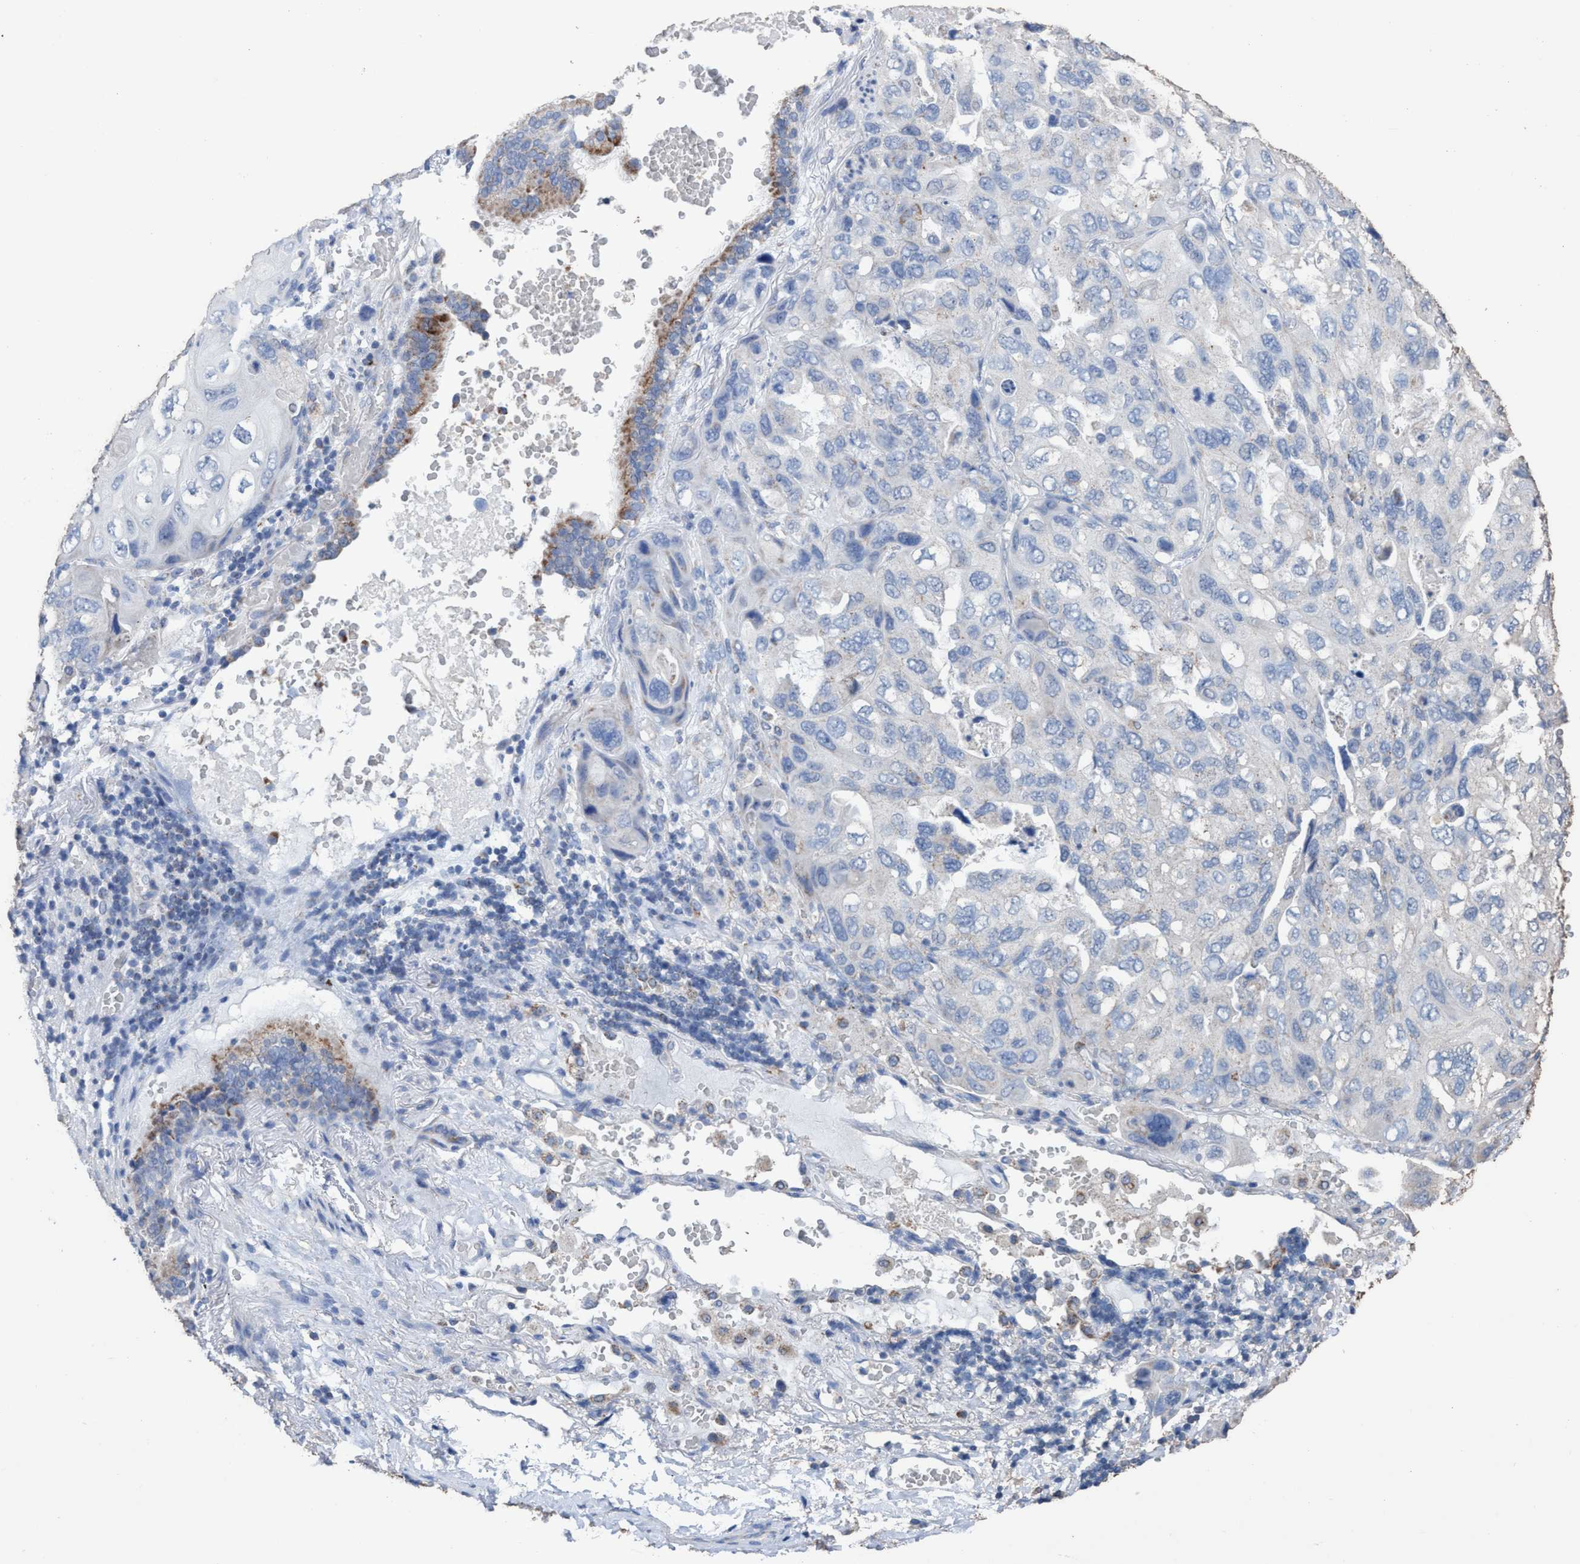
{"staining": {"intensity": "negative", "quantity": "none", "location": "none"}, "tissue": "lung cancer", "cell_type": "Tumor cells", "image_type": "cancer", "snomed": [{"axis": "morphology", "description": "Squamous cell carcinoma, NOS"}, {"axis": "topography", "description": "Lung"}], "caption": "DAB (3,3'-diaminobenzidine) immunohistochemical staining of human lung cancer exhibits no significant positivity in tumor cells.", "gene": "RSAD1", "patient": {"sex": "female", "age": 73}}